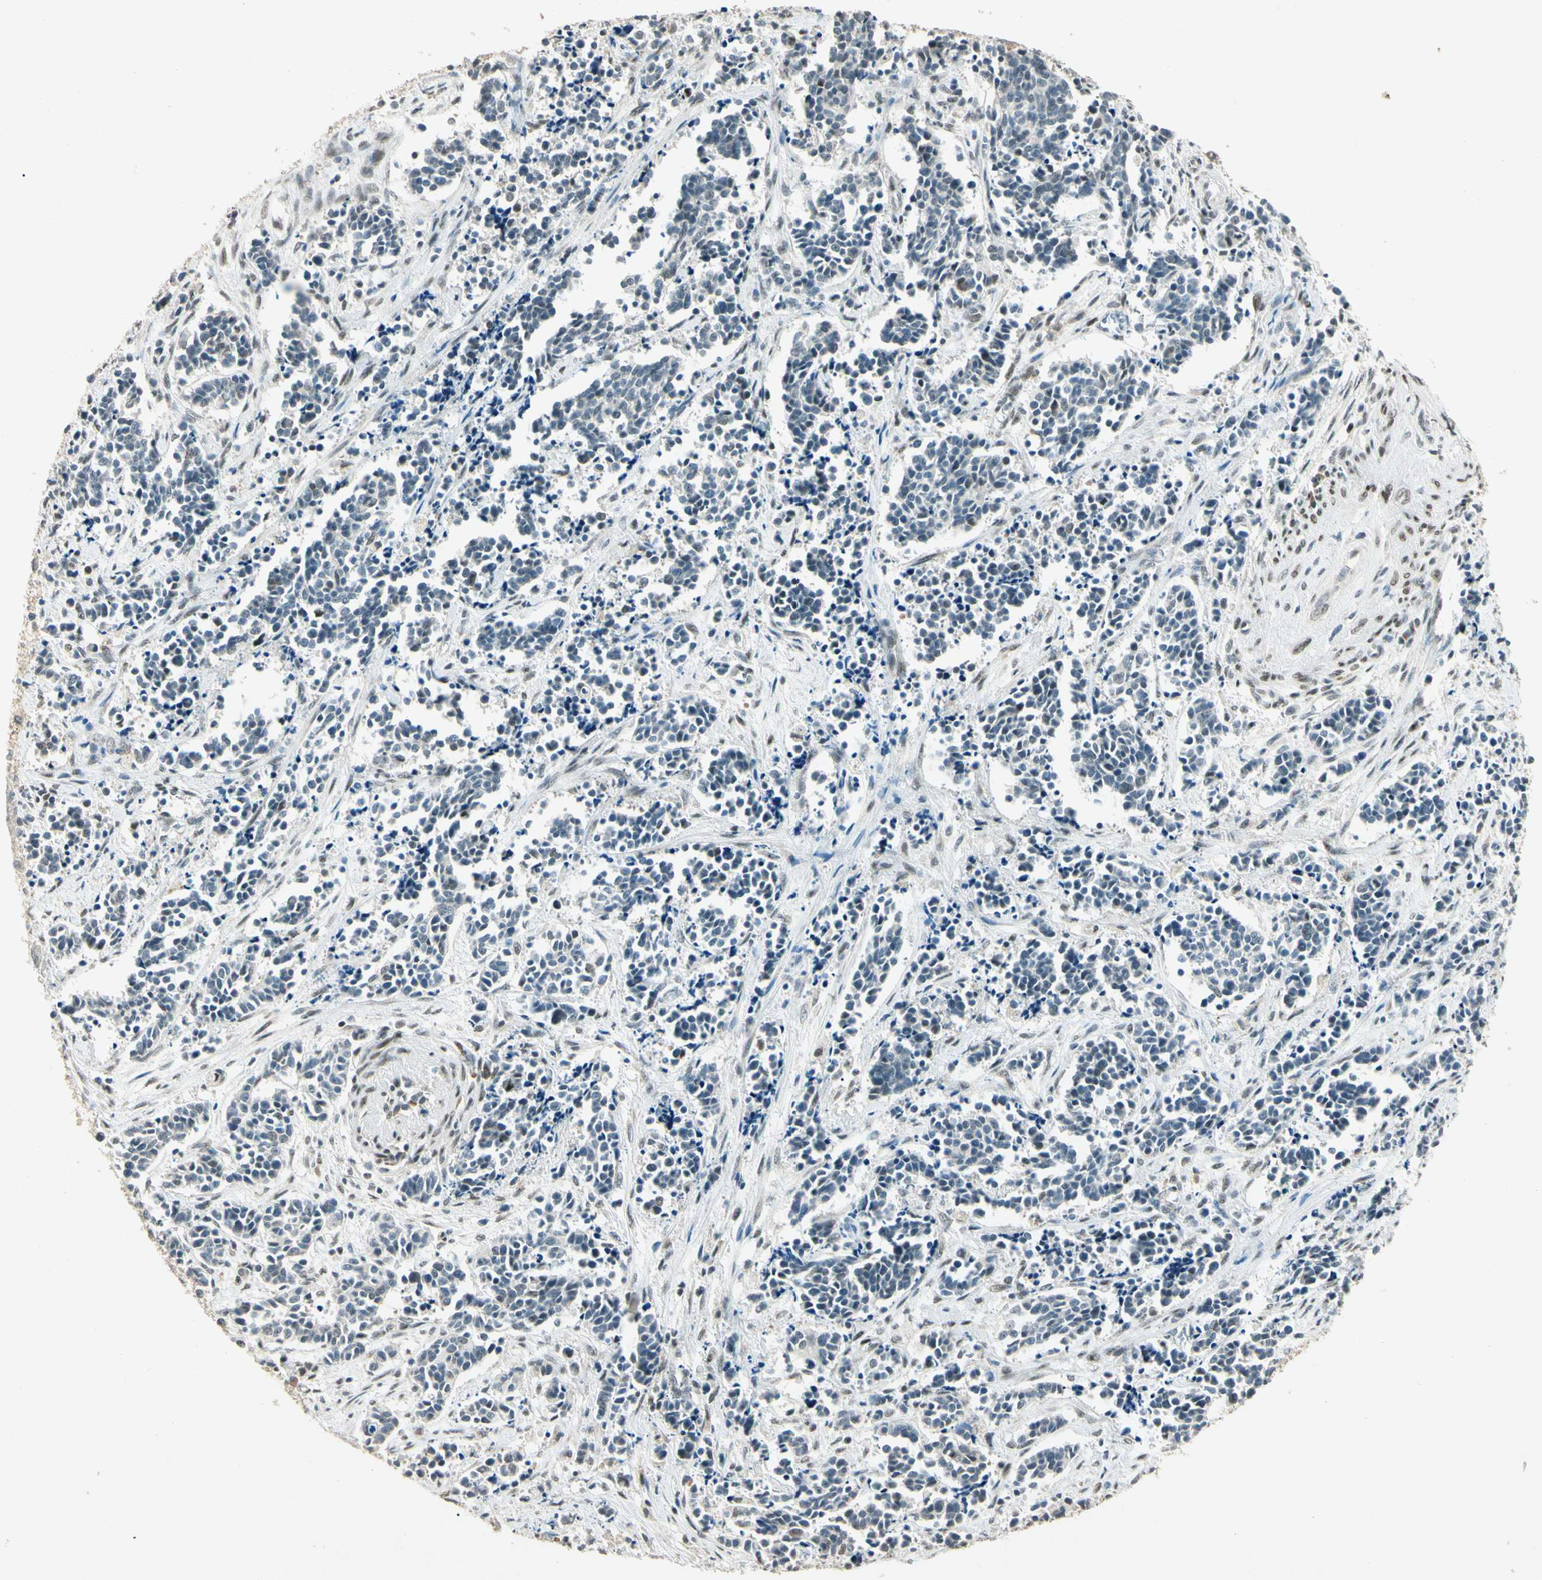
{"staining": {"intensity": "negative", "quantity": "none", "location": "none"}, "tissue": "cervical cancer", "cell_type": "Tumor cells", "image_type": "cancer", "snomed": [{"axis": "morphology", "description": "Squamous cell carcinoma, NOS"}, {"axis": "topography", "description": "Cervix"}], "caption": "Protein analysis of squamous cell carcinoma (cervical) demonstrates no significant staining in tumor cells.", "gene": "ZBTB4", "patient": {"sex": "female", "age": 35}}